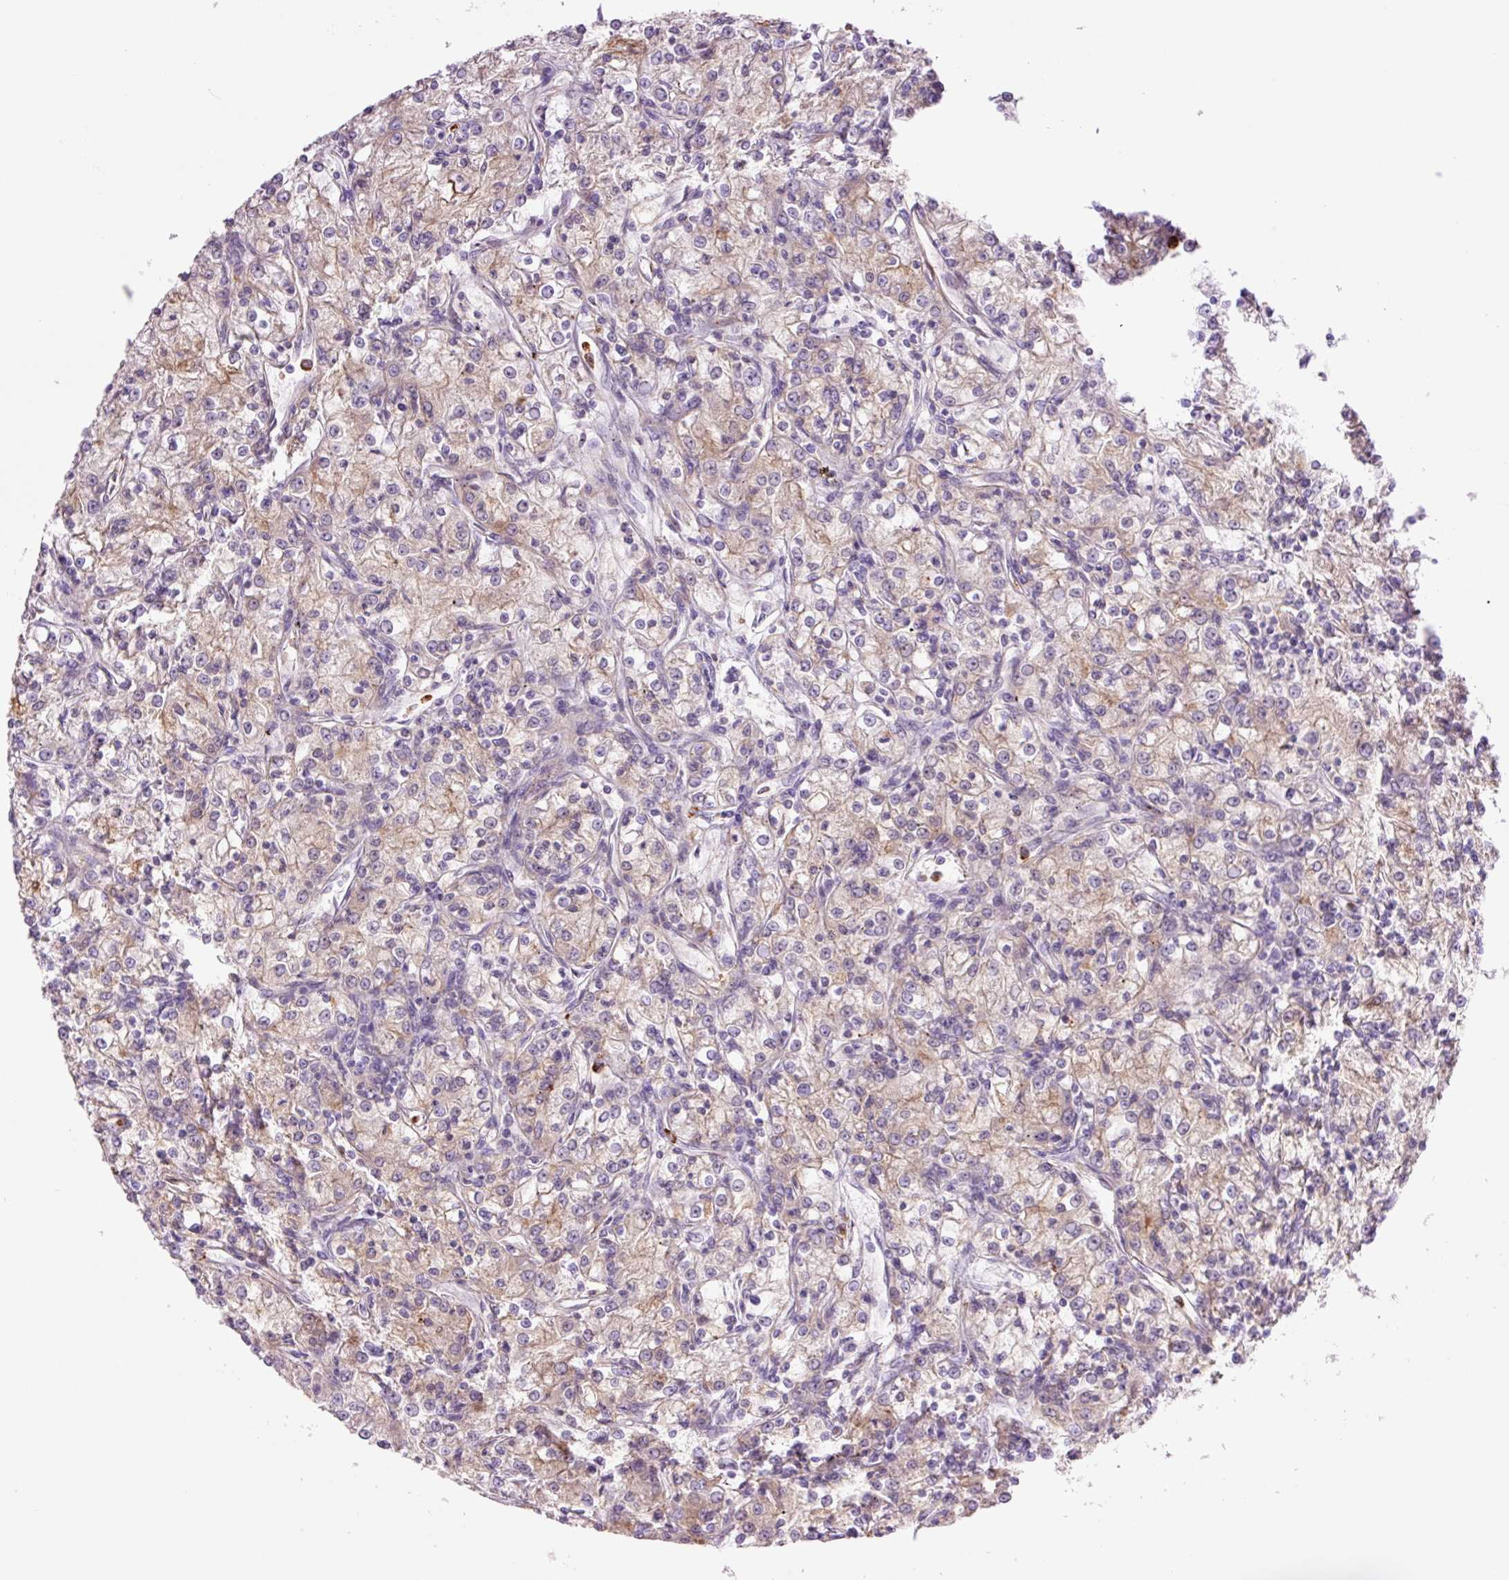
{"staining": {"intensity": "weak", "quantity": "25%-75%", "location": "cytoplasmic/membranous"}, "tissue": "renal cancer", "cell_type": "Tumor cells", "image_type": "cancer", "snomed": [{"axis": "morphology", "description": "Adenocarcinoma, NOS"}, {"axis": "topography", "description": "Kidney"}], "caption": "Renal cancer stained with a protein marker reveals weak staining in tumor cells.", "gene": "SH2D6", "patient": {"sex": "female", "age": 59}}